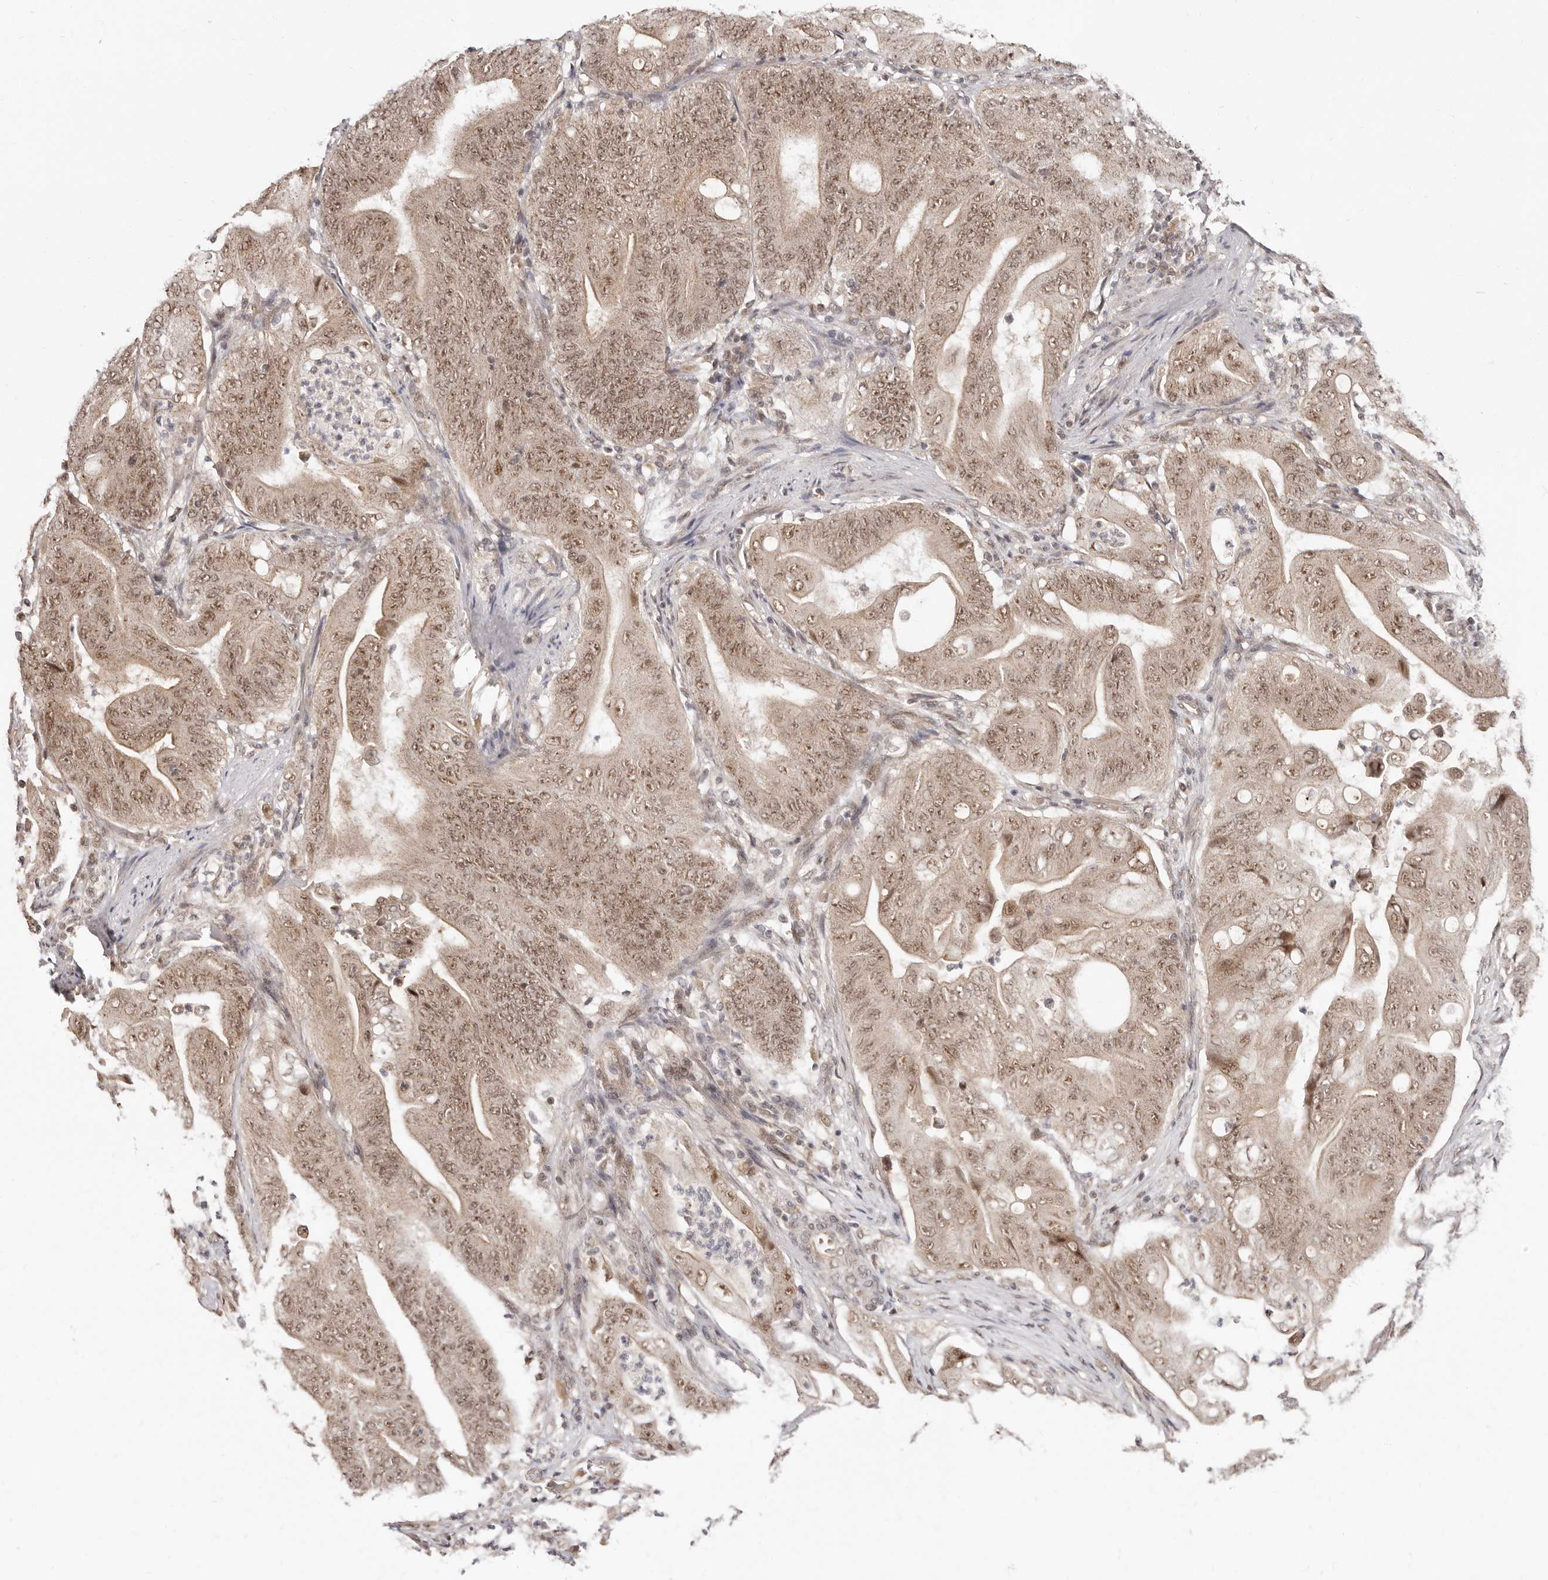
{"staining": {"intensity": "moderate", "quantity": ">75%", "location": "nuclear"}, "tissue": "stomach cancer", "cell_type": "Tumor cells", "image_type": "cancer", "snomed": [{"axis": "morphology", "description": "Adenocarcinoma, NOS"}, {"axis": "topography", "description": "Stomach"}], "caption": "A brown stain highlights moderate nuclear positivity of a protein in human stomach adenocarcinoma tumor cells.", "gene": "MED8", "patient": {"sex": "female", "age": 73}}